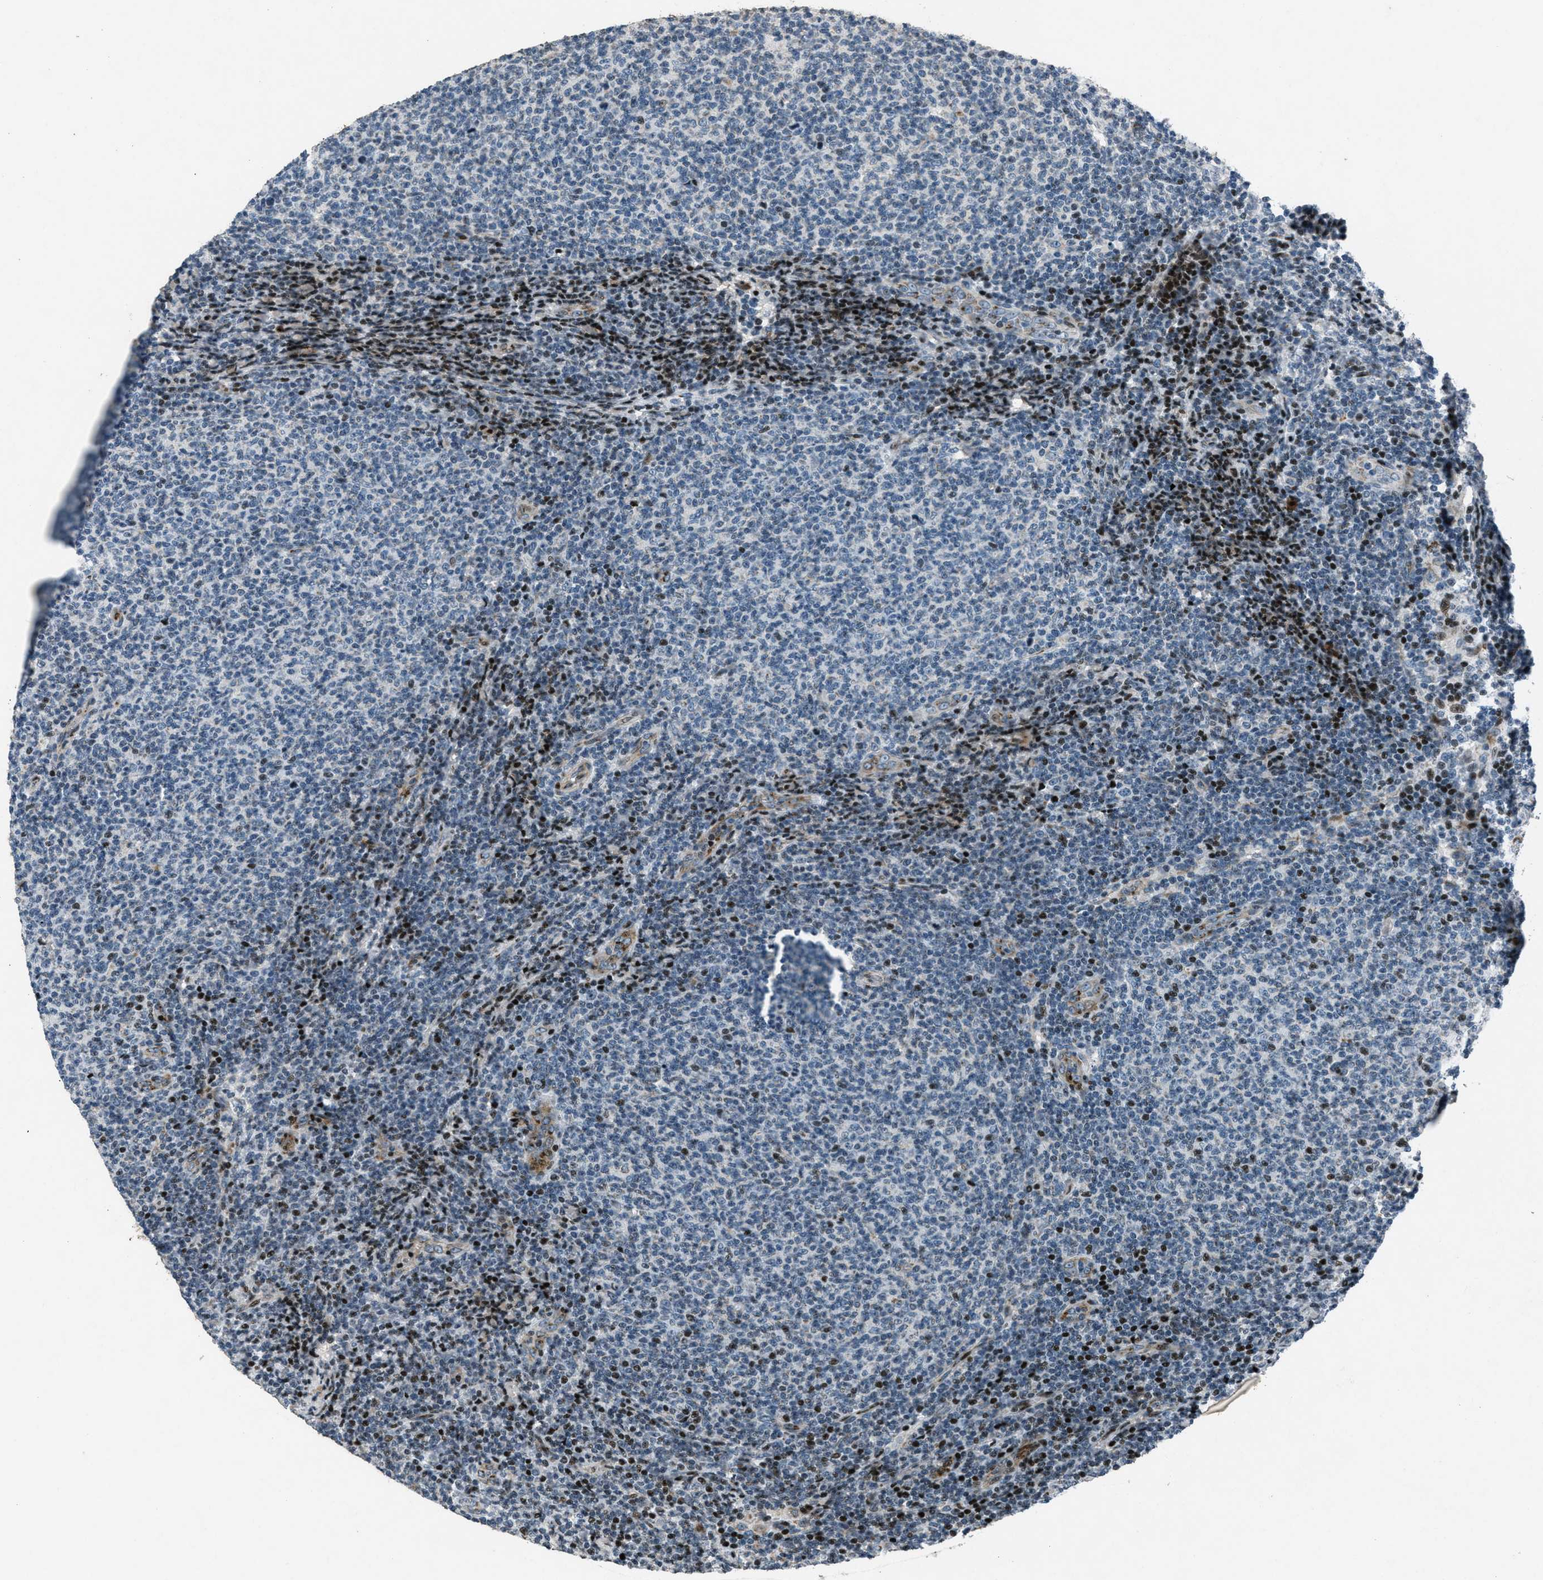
{"staining": {"intensity": "strong", "quantity": "<25%", "location": "nuclear"}, "tissue": "lymphoma", "cell_type": "Tumor cells", "image_type": "cancer", "snomed": [{"axis": "morphology", "description": "Malignant lymphoma, non-Hodgkin's type, Low grade"}, {"axis": "topography", "description": "Lymph node"}], "caption": "A brown stain shows strong nuclear expression of a protein in human lymphoma tumor cells. The staining was performed using DAB, with brown indicating positive protein expression. Nuclei are stained blue with hematoxylin.", "gene": "GPC6", "patient": {"sex": "male", "age": 66}}